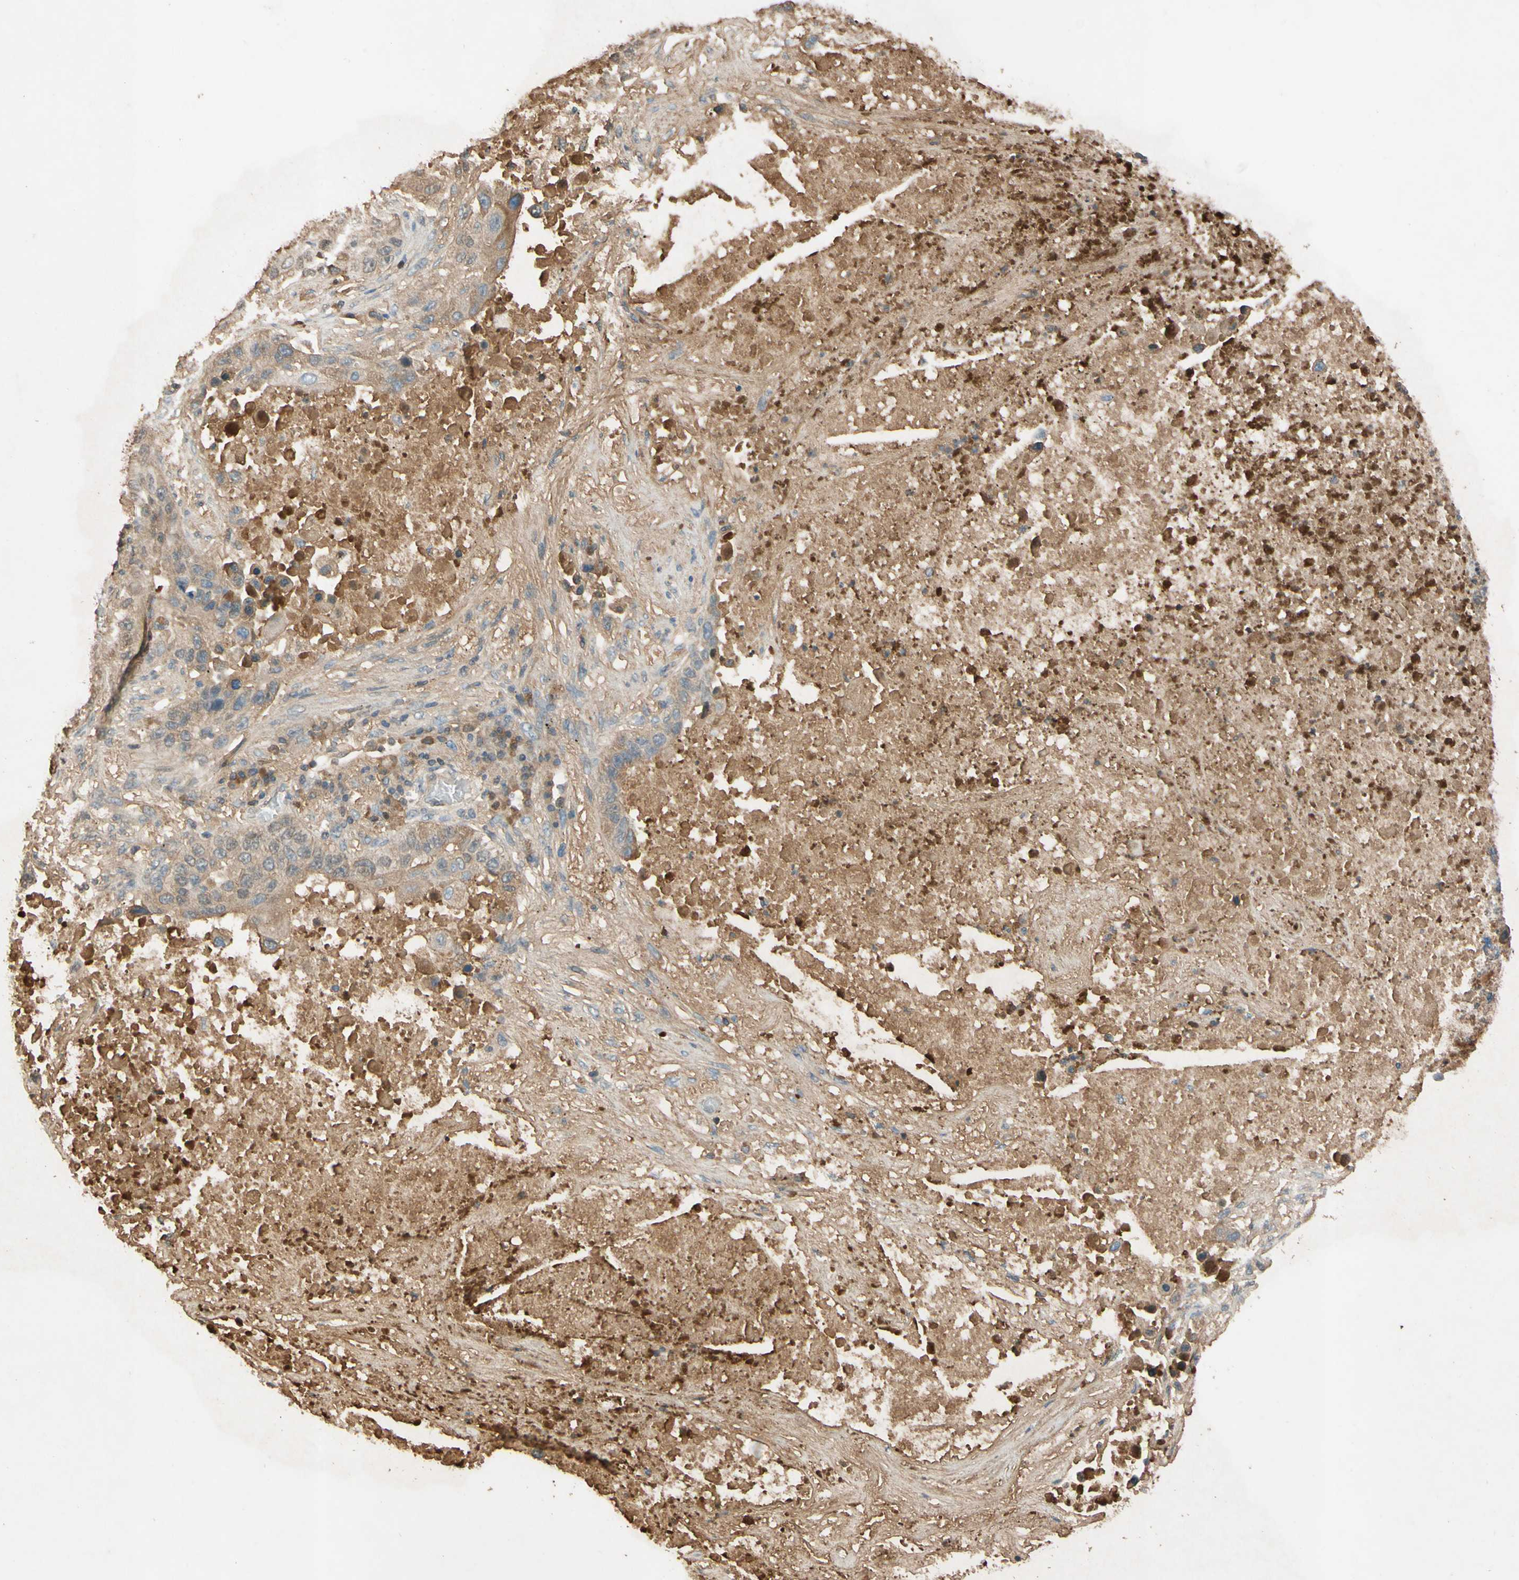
{"staining": {"intensity": "weak", "quantity": ">75%", "location": "cytoplasmic/membranous"}, "tissue": "lung cancer", "cell_type": "Tumor cells", "image_type": "cancer", "snomed": [{"axis": "morphology", "description": "Squamous cell carcinoma, NOS"}, {"axis": "topography", "description": "Lung"}], "caption": "This photomicrograph shows immunohistochemistry (IHC) staining of lung cancer, with low weak cytoplasmic/membranous staining in approximately >75% of tumor cells.", "gene": "TIMP2", "patient": {"sex": "male", "age": 57}}